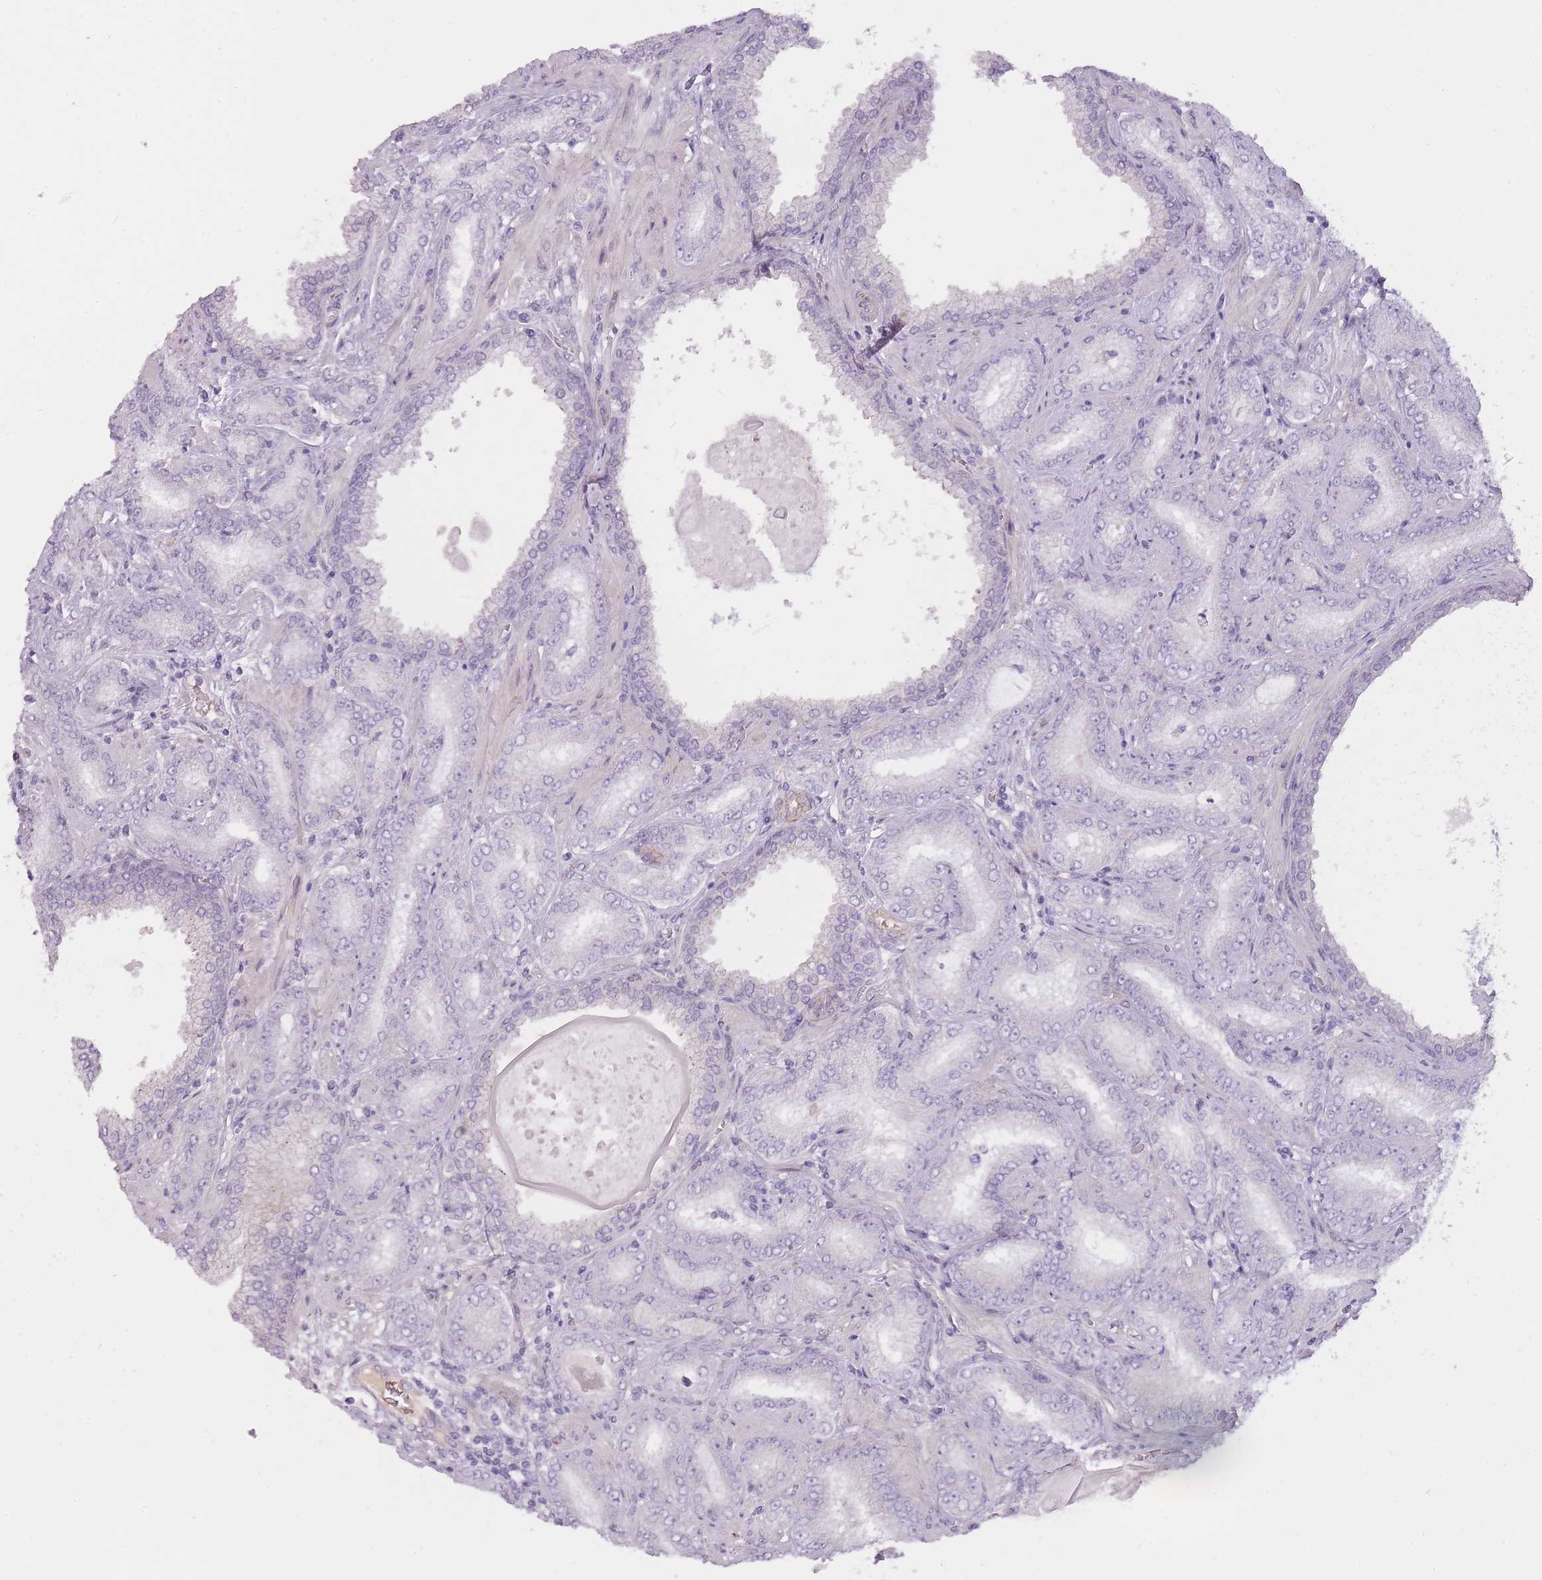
{"staining": {"intensity": "negative", "quantity": "none", "location": "none"}, "tissue": "prostate cancer", "cell_type": "Tumor cells", "image_type": "cancer", "snomed": [{"axis": "morphology", "description": "Adenocarcinoma, High grade"}, {"axis": "topography", "description": "Prostate"}], "caption": "A photomicrograph of human prostate high-grade adenocarcinoma is negative for staining in tumor cells.", "gene": "PGRMC2", "patient": {"sex": "male", "age": 72}}